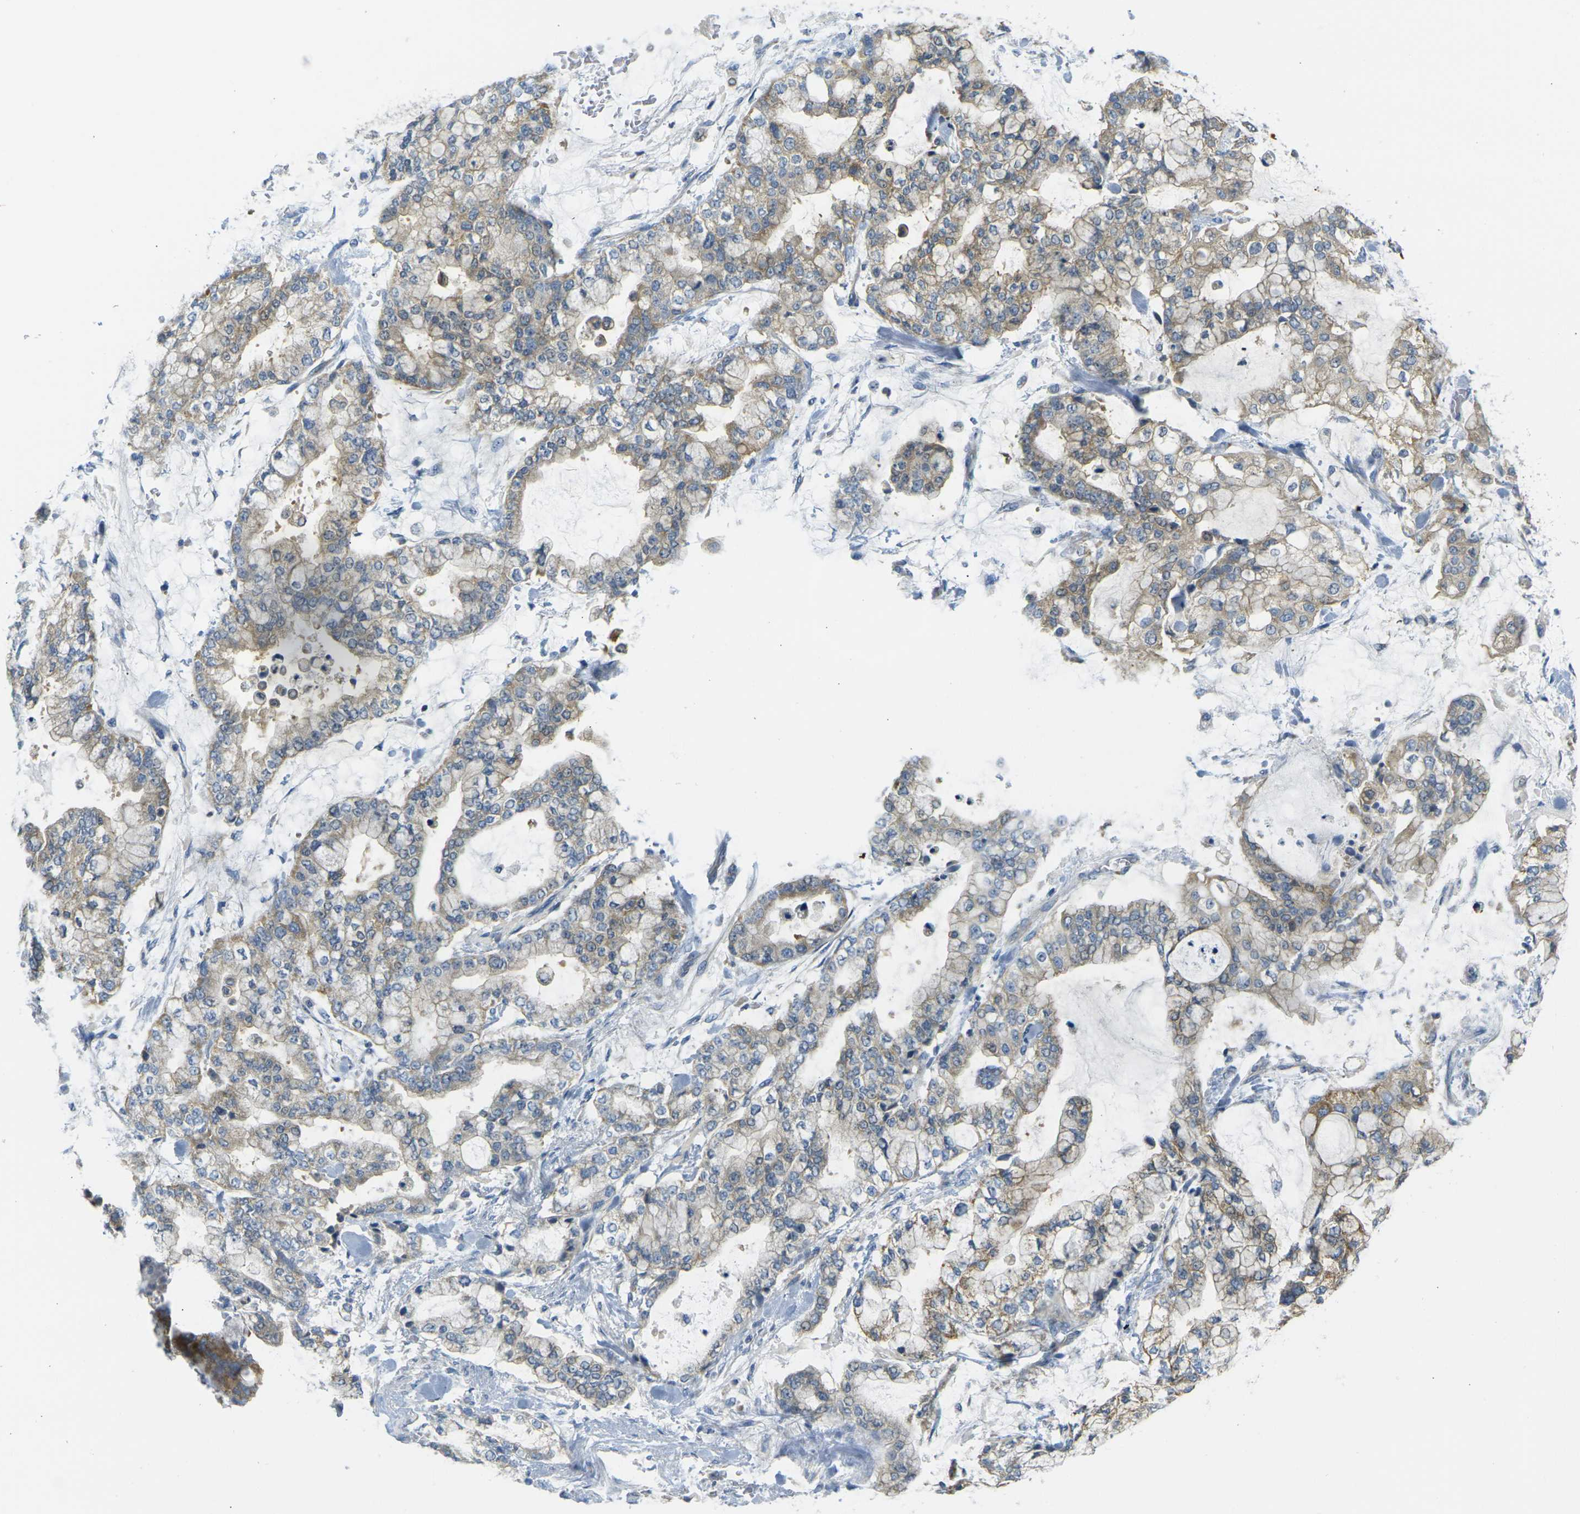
{"staining": {"intensity": "weak", "quantity": ">75%", "location": "cytoplasmic/membranous"}, "tissue": "stomach cancer", "cell_type": "Tumor cells", "image_type": "cancer", "snomed": [{"axis": "morphology", "description": "Normal tissue, NOS"}, {"axis": "morphology", "description": "Adenocarcinoma, NOS"}, {"axis": "topography", "description": "Stomach, upper"}, {"axis": "topography", "description": "Stomach"}], "caption": "A brown stain shows weak cytoplasmic/membranous expression of a protein in adenocarcinoma (stomach) tumor cells. (DAB (3,3'-diaminobenzidine) IHC, brown staining for protein, blue staining for nuclei).", "gene": "PARD6B", "patient": {"sex": "male", "age": 76}}